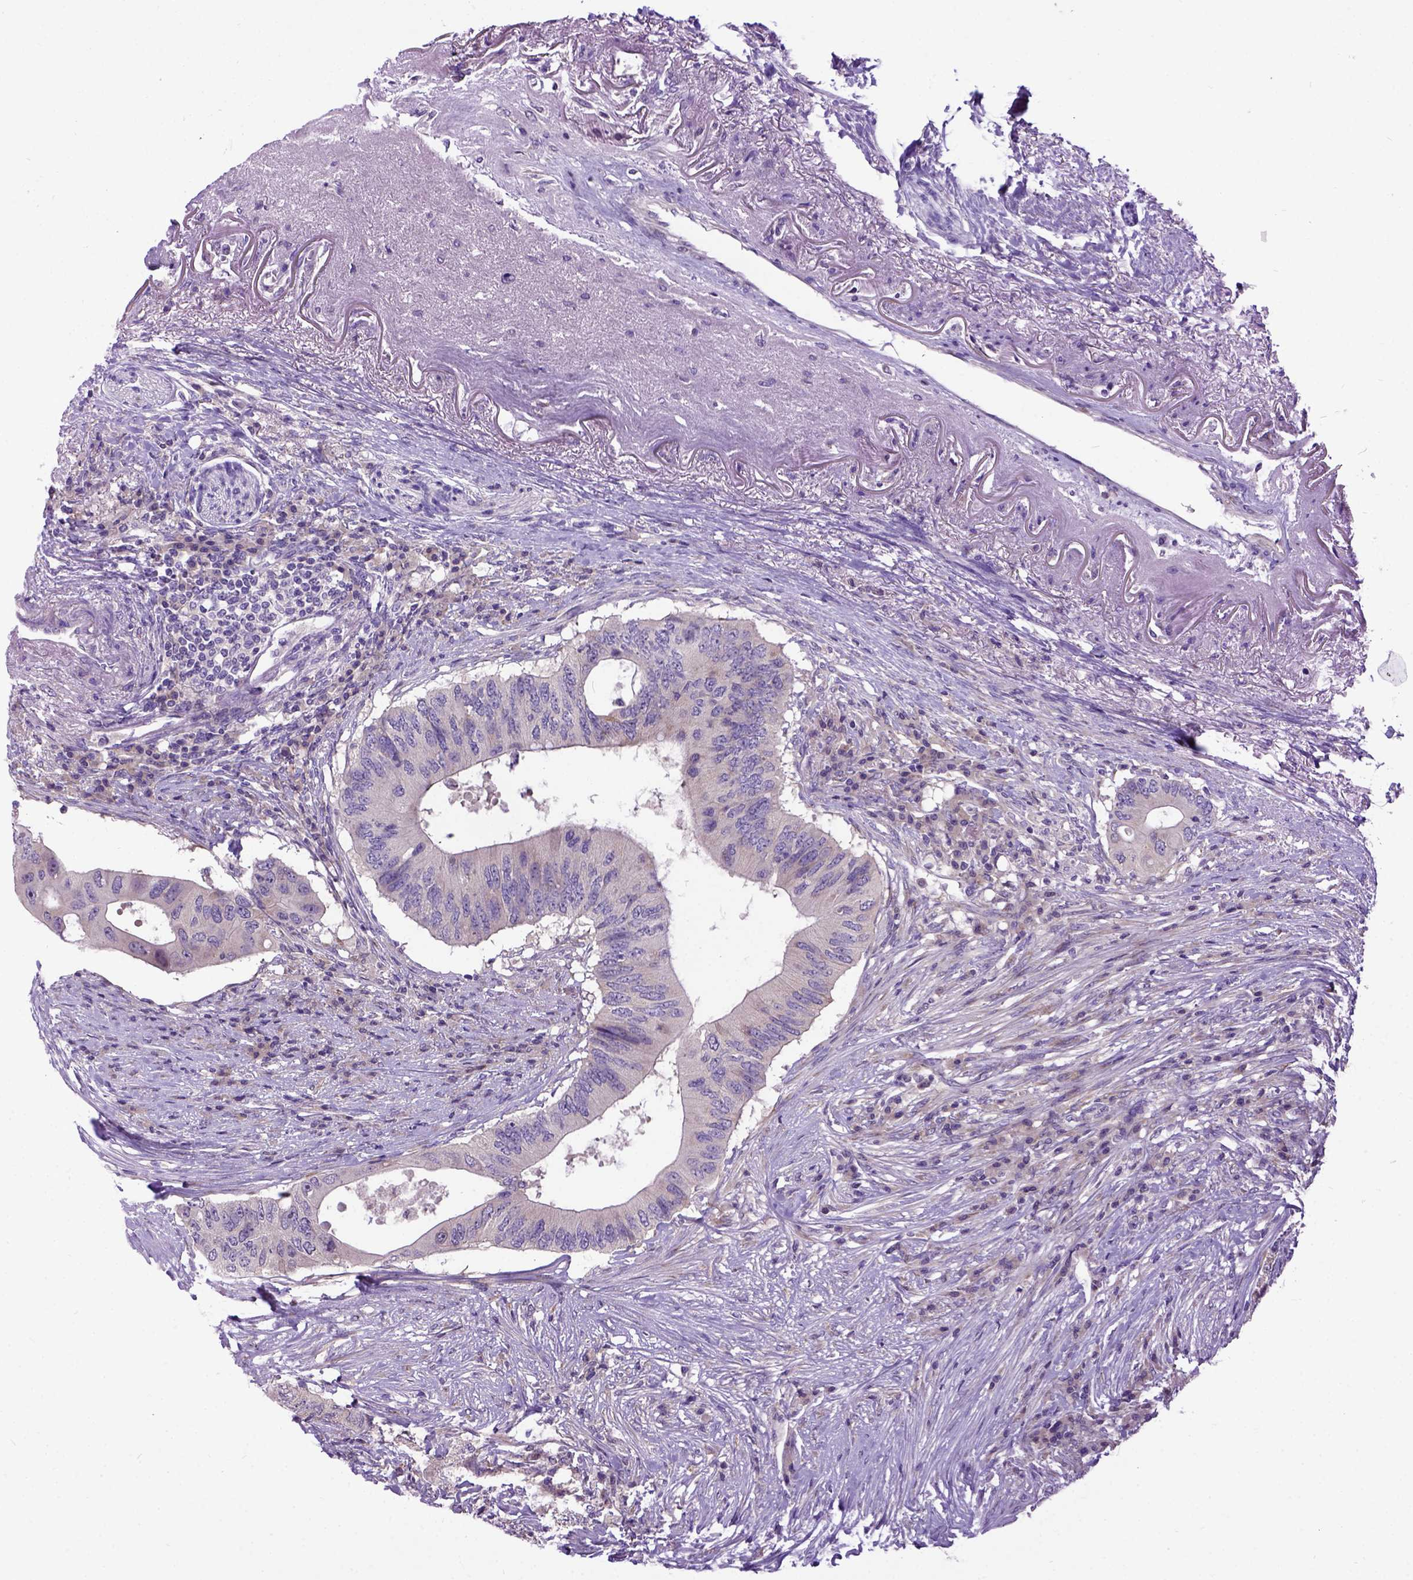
{"staining": {"intensity": "negative", "quantity": "none", "location": "none"}, "tissue": "colorectal cancer", "cell_type": "Tumor cells", "image_type": "cancer", "snomed": [{"axis": "morphology", "description": "Adenocarcinoma, NOS"}, {"axis": "topography", "description": "Colon"}], "caption": "The immunohistochemistry (IHC) photomicrograph has no significant staining in tumor cells of colorectal adenocarcinoma tissue.", "gene": "NEK5", "patient": {"sex": "male", "age": 71}}